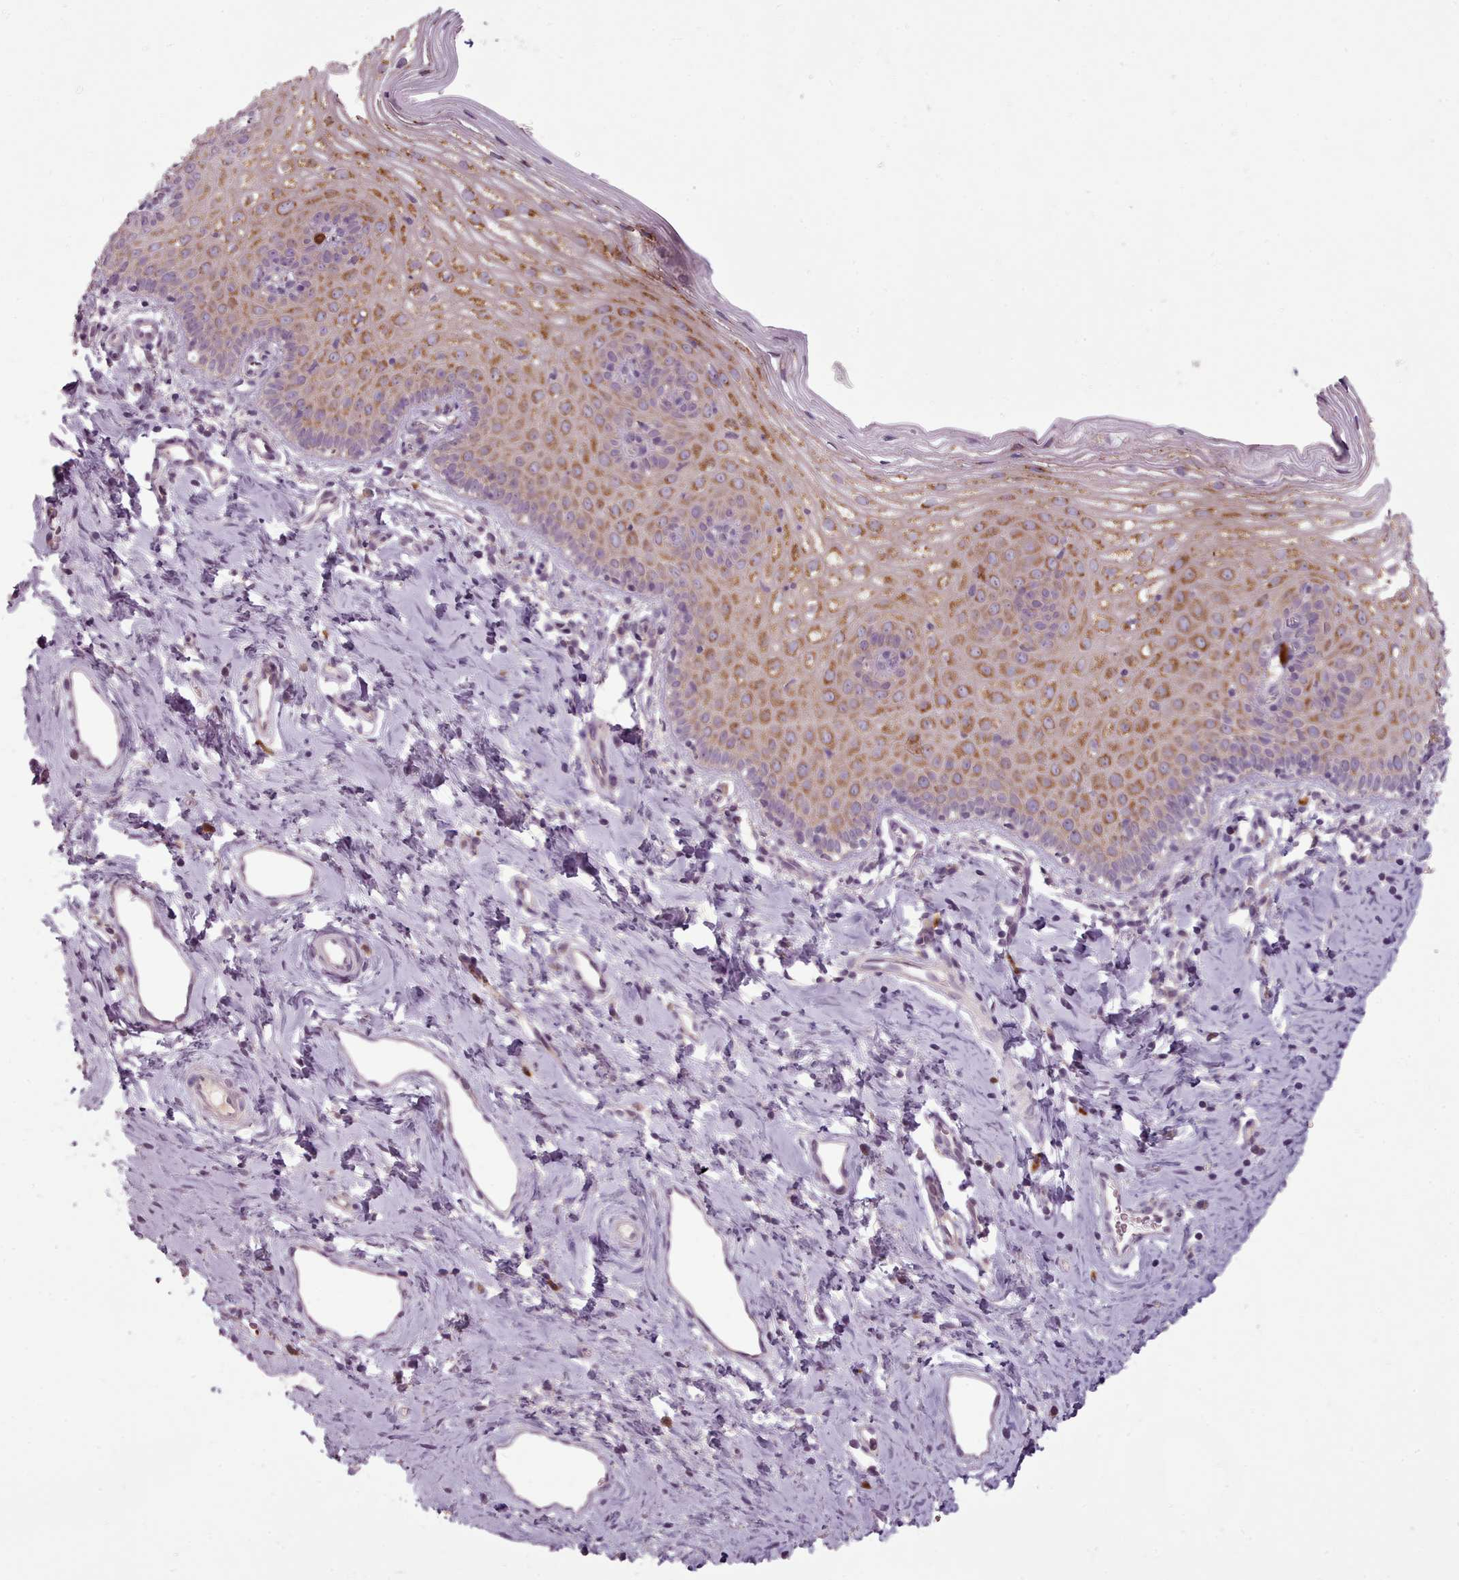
{"staining": {"intensity": "weak", "quantity": "25%-75%", "location": "cytoplasmic/membranous"}, "tissue": "cervix", "cell_type": "Glandular cells", "image_type": "normal", "snomed": [{"axis": "morphology", "description": "Normal tissue, NOS"}, {"axis": "topography", "description": "Cervix"}], "caption": "Immunohistochemical staining of benign human cervix reveals 25%-75% levels of weak cytoplasmic/membranous protein expression in about 25%-75% of glandular cells. (DAB (3,3'-diaminobenzidine) = brown stain, brightfield microscopy at high magnification).", "gene": "LAPTM5", "patient": {"sex": "female", "age": 44}}